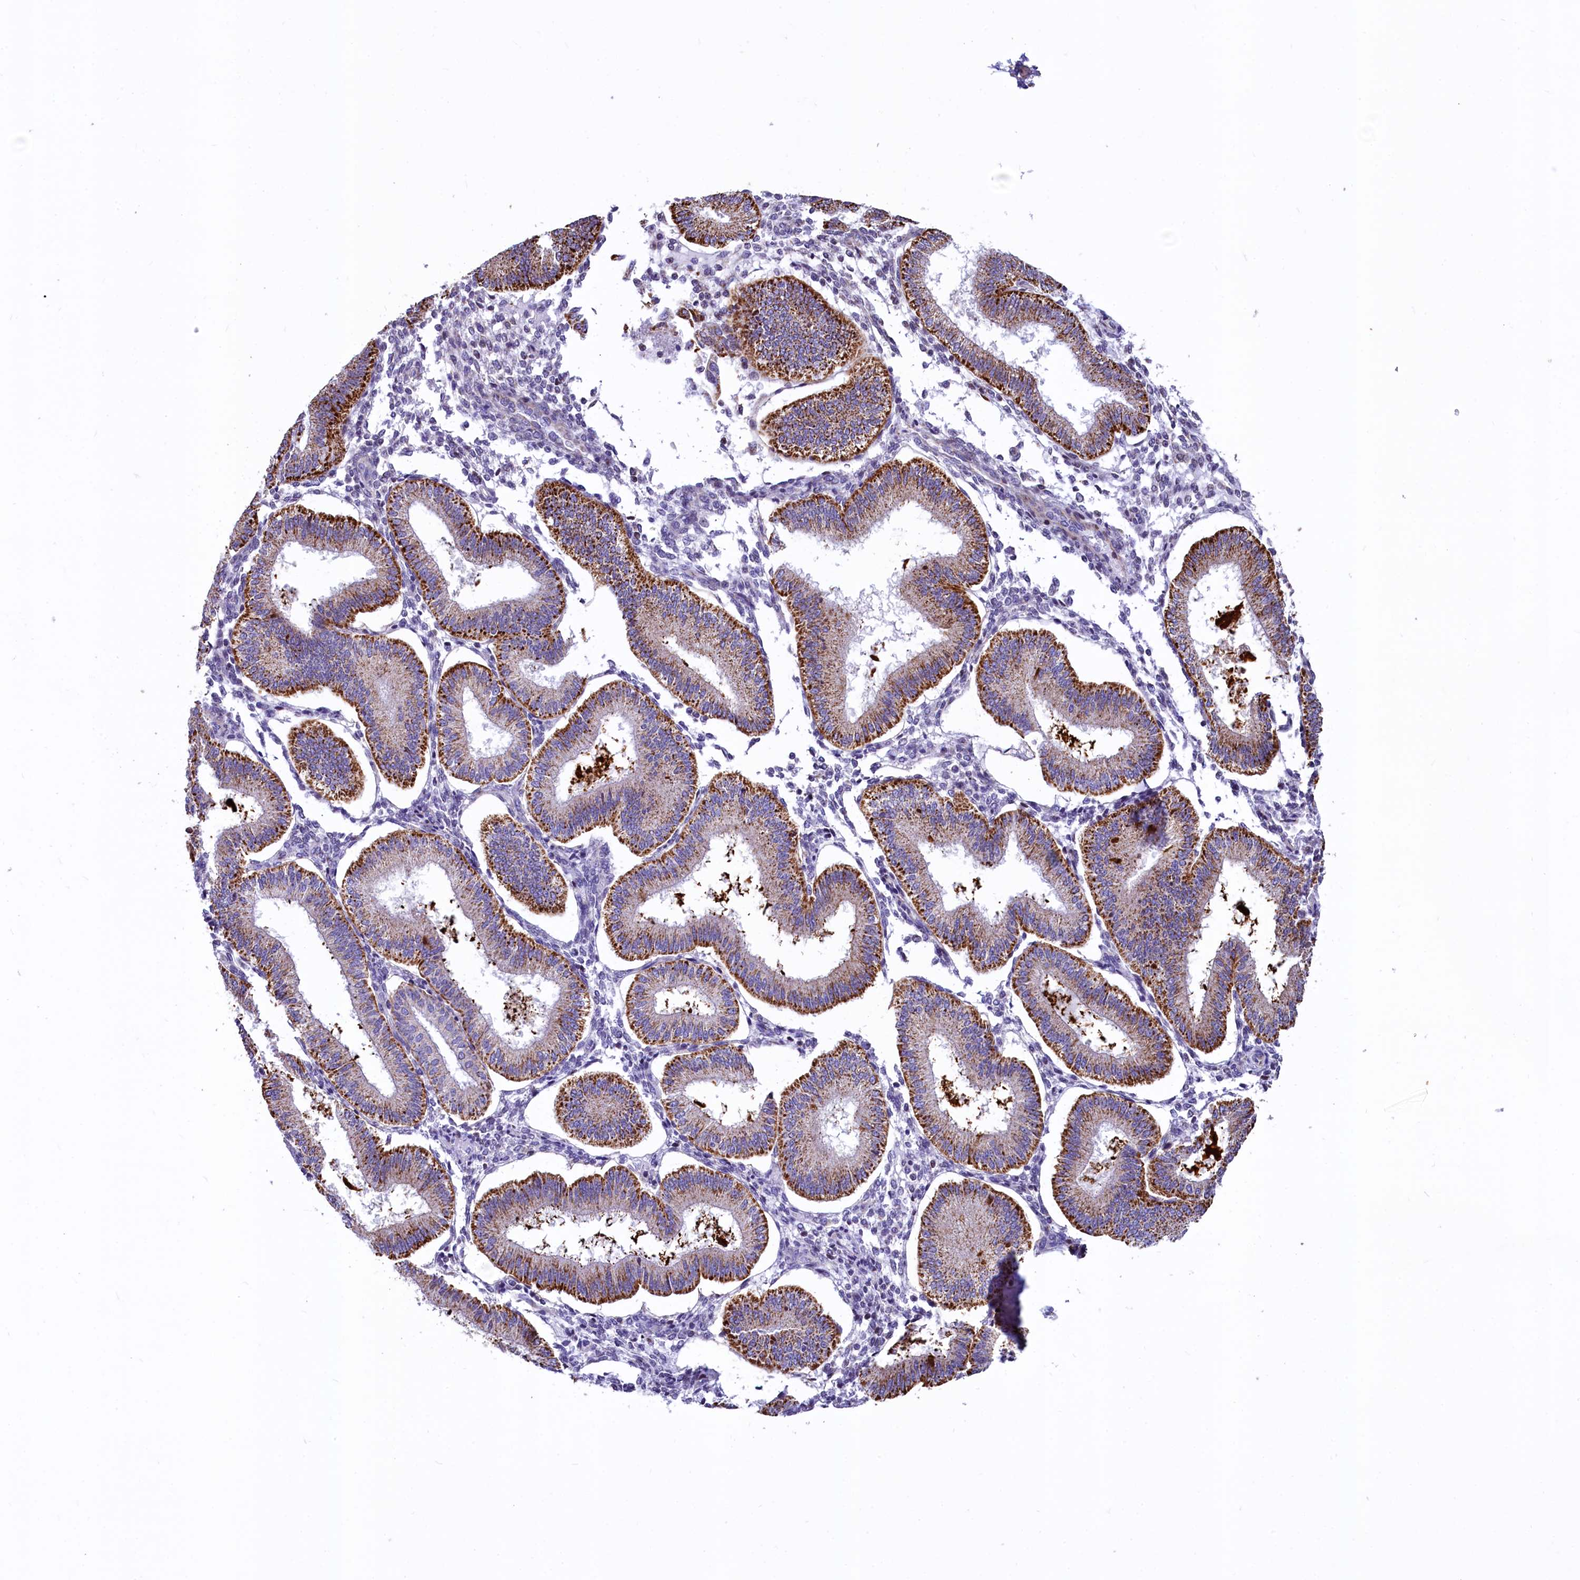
{"staining": {"intensity": "negative", "quantity": "none", "location": "none"}, "tissue": "endometrium", "cell_type": "Cells in endometrial stroma", "image_type": "normal", "snomed": [{"axis": "morphology", "description": "Normal tissue, NOS"}, {"axis": "topography", "description": "Endometrium"}], "caption": "Cells in endometrial stroma are negative for brown protein staining in normal endometrium. (DAB IHC with hematoxylin counter stain).", "gene": "VWCE", "patient": {"sex": "female", "age": 39}}